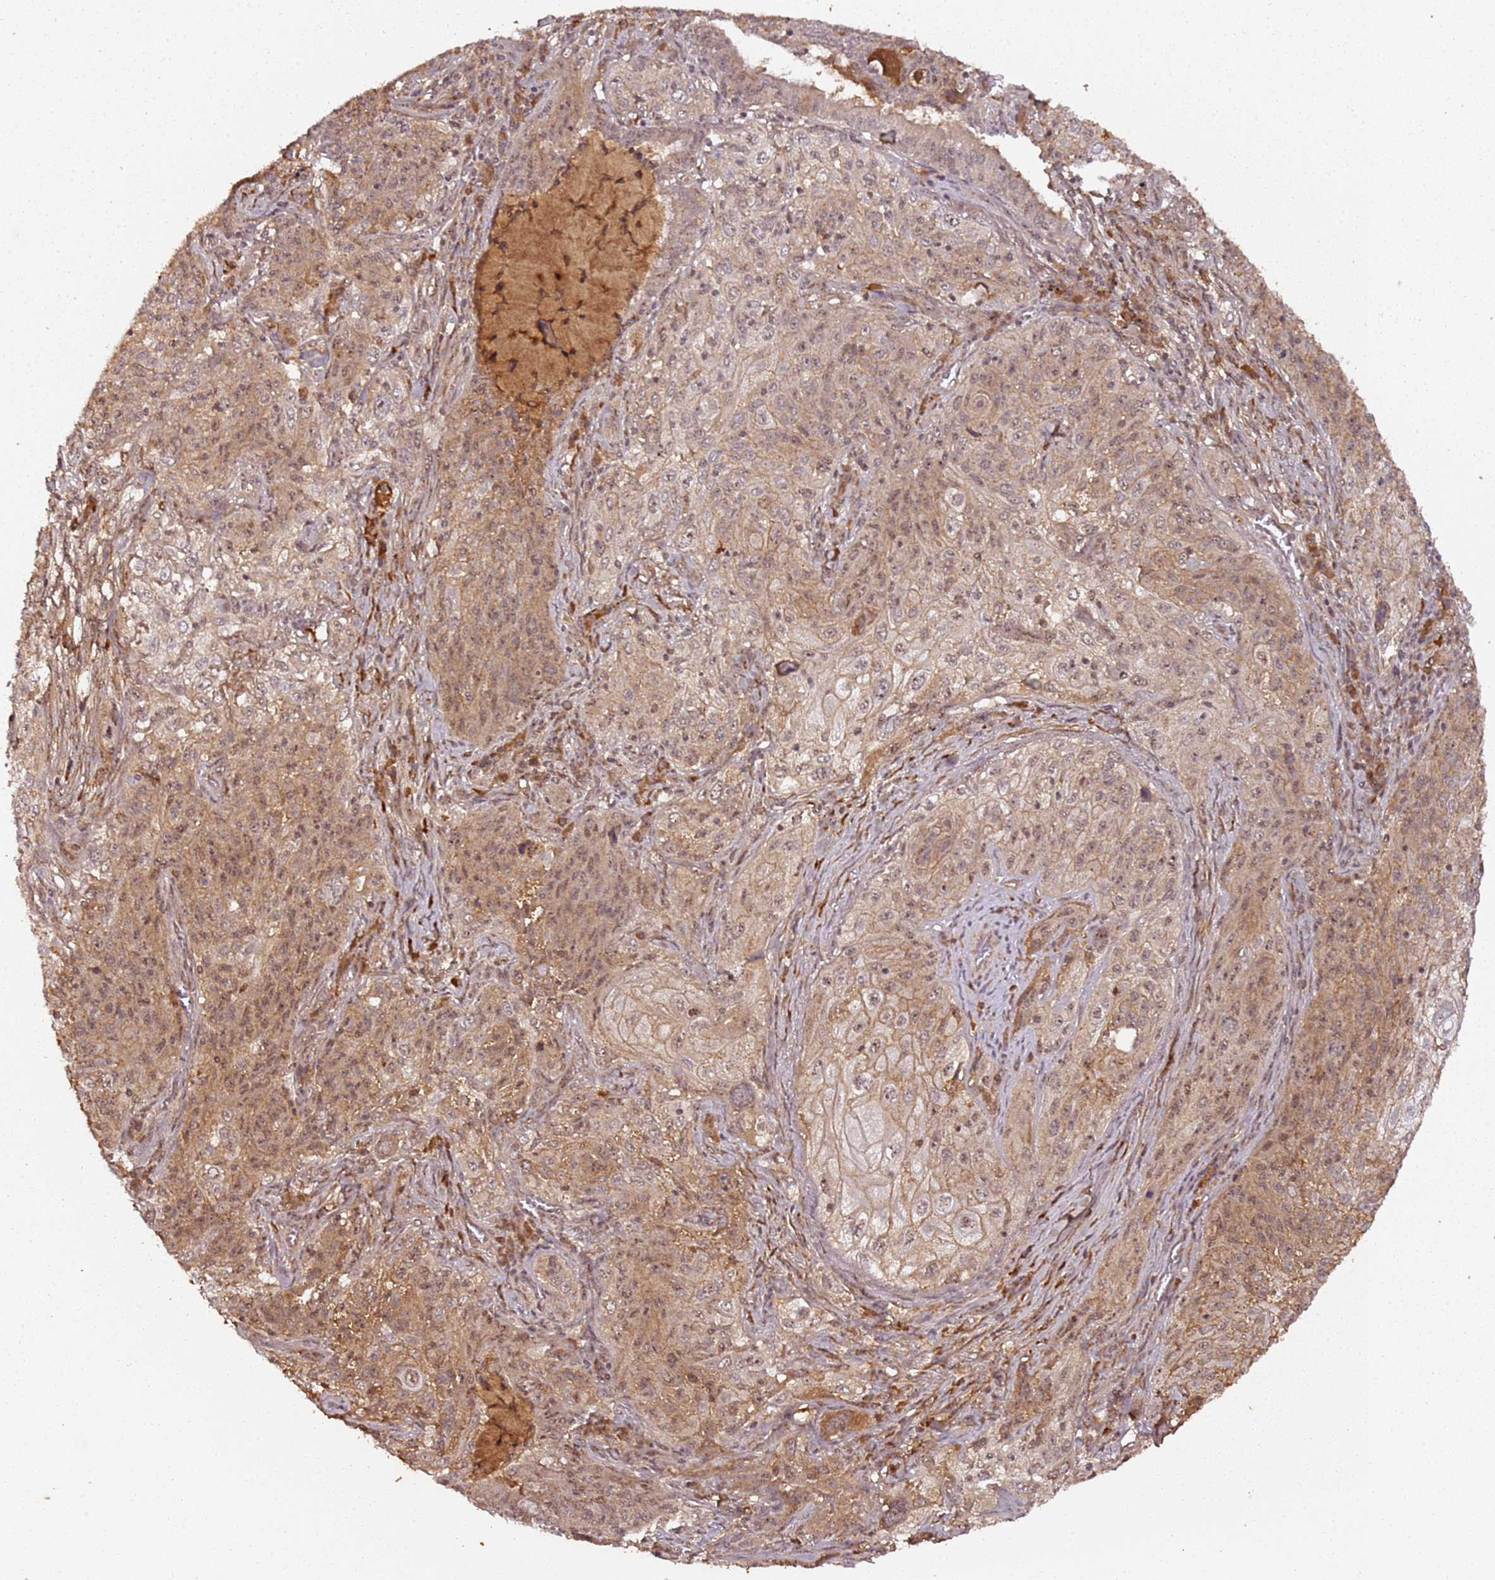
{"staining": {"intensity": "moderate", "quantity": "25%-75%", "location": "cytoplasmic/membranous,nuclear"}, "tissue": "lung cancer", "cell_type": "Tumor cells", "image_type": "cancer", "snomed": [{"axis": "morphology", "description": "Squamous cell carcinoma, NOS"}, {"axis": "topography", "description": "Lung"}], "caption": "Lung cancer (squamous cell carcinoma) tissue displays moderate cytoplasmic/membranous and nuclear staining in approximately 25%-75% of tumor cells", "gene": "COL1A2", "patient": {"sex": "female", "age": 69}}